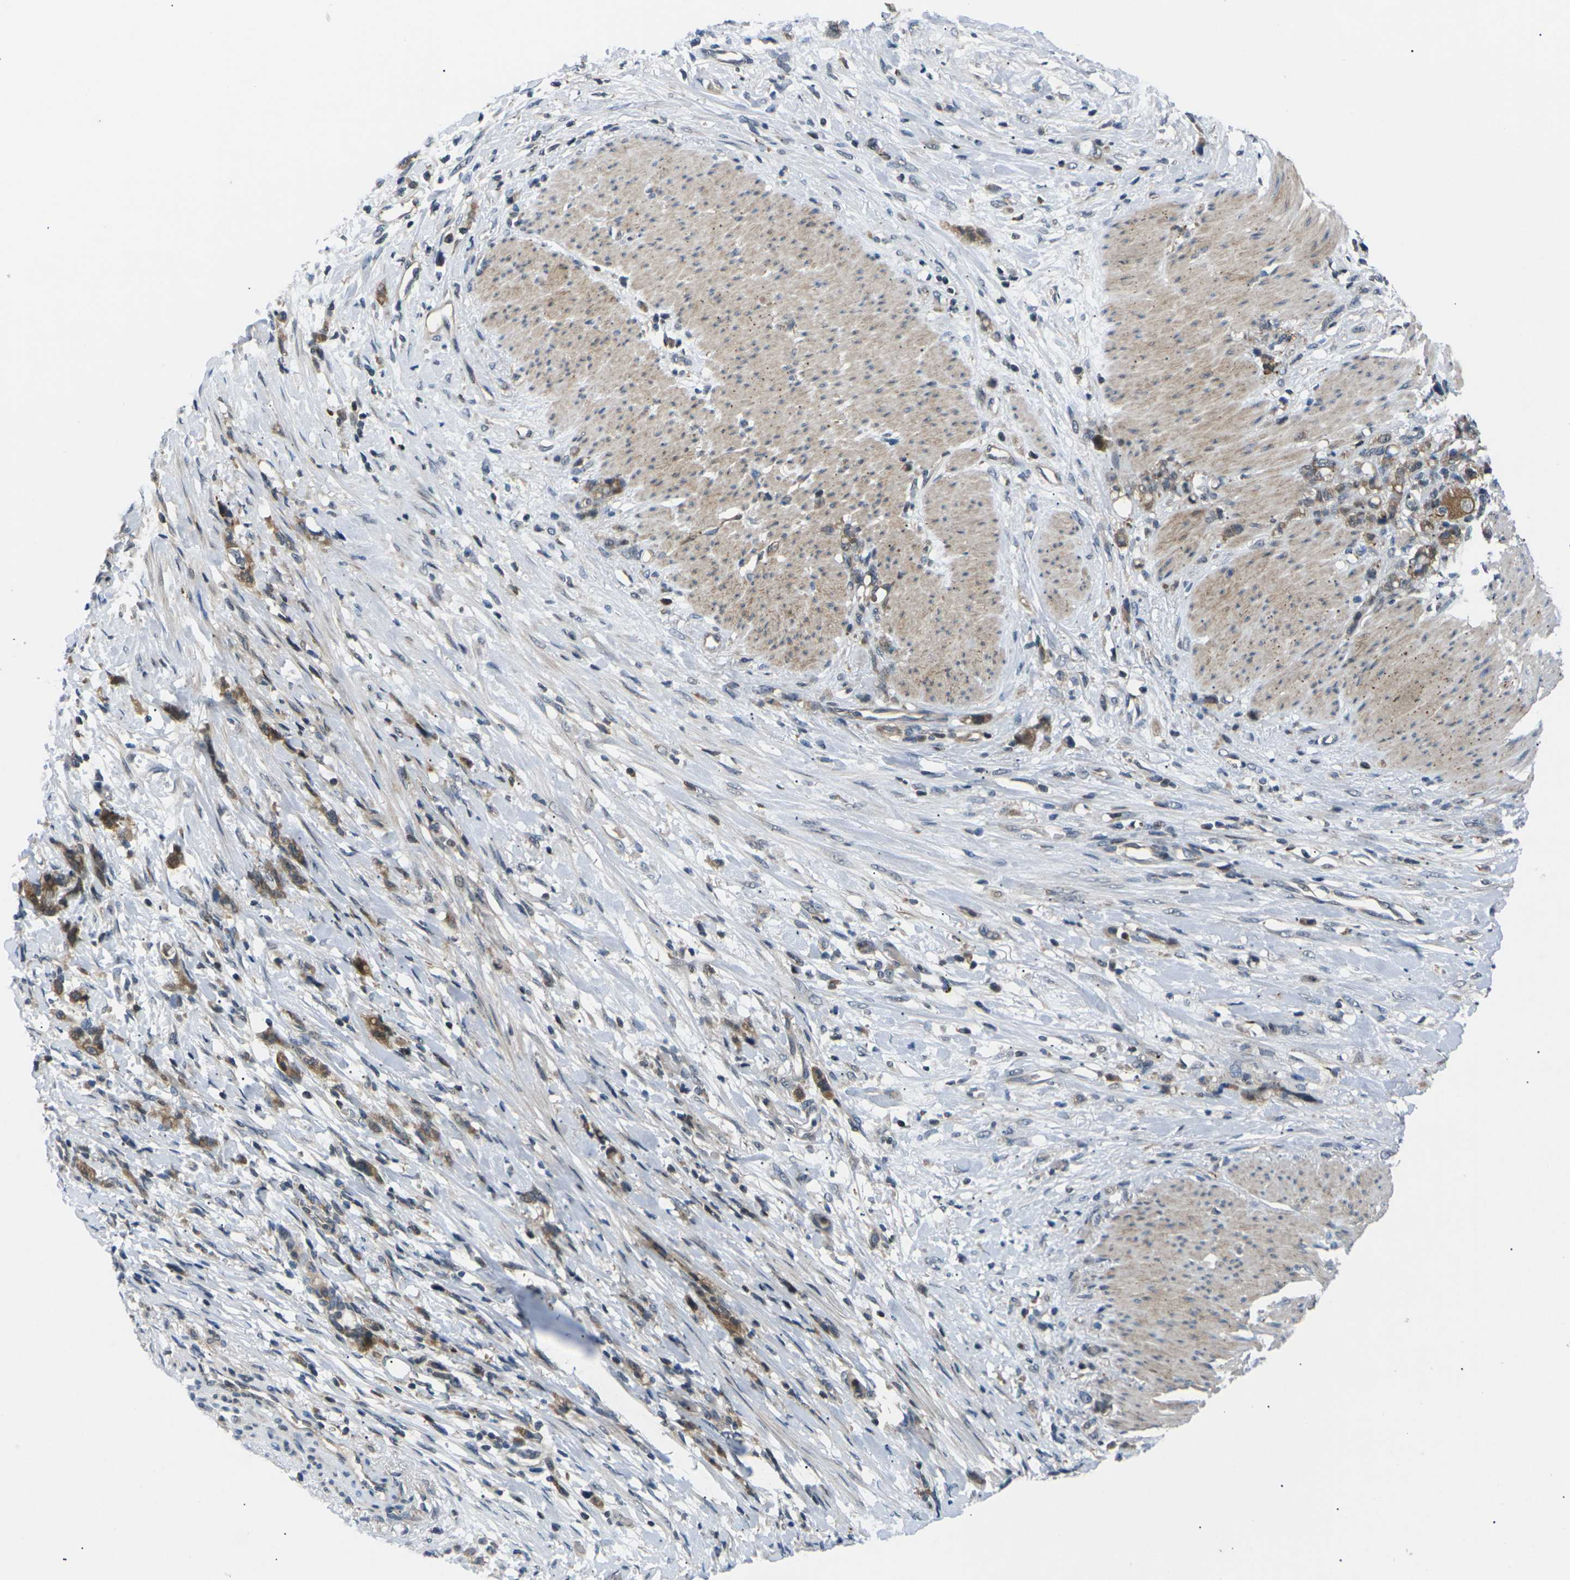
{"staining": {"intensity": "moderate", "quantity": ">75%", "location": "cytoplasmic/membranous"}, "tissue": "stomach cancer", "cell_type": "Tumor cells", "image_type": "cancer", "snomed": [{"axis": "morphology", "description": "Adenocarcinoma, NOS"}, {"axis": "topography", "description": "Stomach, lower"}], "caption": "Immunohistochemistry of human adenocarcinoma (stomach) displays medium levels of moderate cytoplasmic/membranous positivity in about >75% of tumor cells.", "gene": "RPS6KA3", "patient": {"sex": "male", "age": 88}}